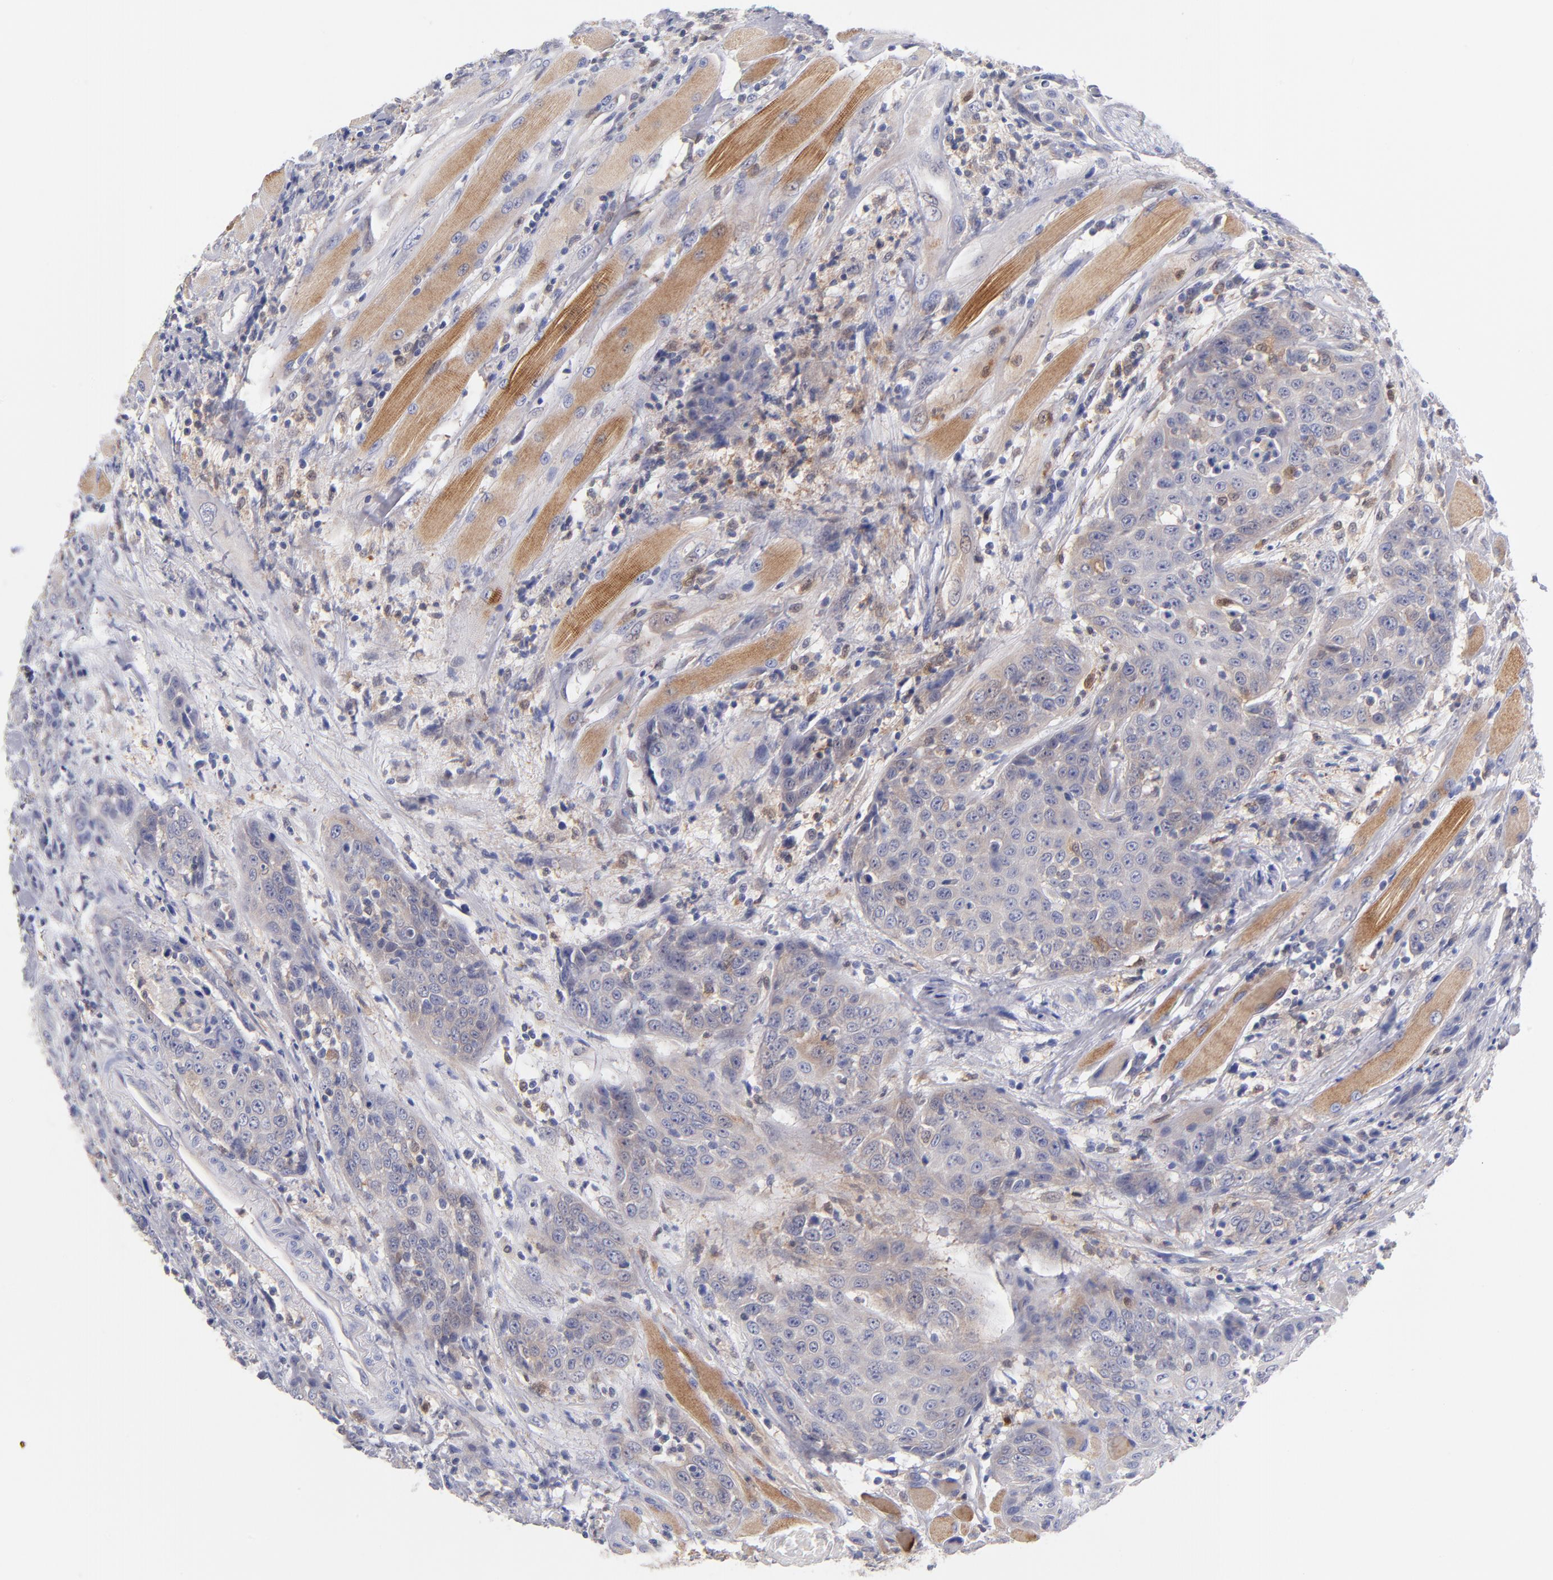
{"staining": {"intensity": "weak", "quantity": "<25%", "location": "cytoplasmic/membranous"}, "tissue": "head and neck cancer", "cell_type": "Tumor cells", "image_type": "cancer", "snomed": [{"axis": "morphology", "description": "Squamous cell carcinoma, NOS"}, {"axis": "topography", "description": "Head-Neck"}], "caption": "Head and neck cancer (squamous cell carcinoma) stained for a protein using immunohistochemistry displays no expression tumor cells.", "gene": "BID", "patient": {"sex": "female", "age": 84}}